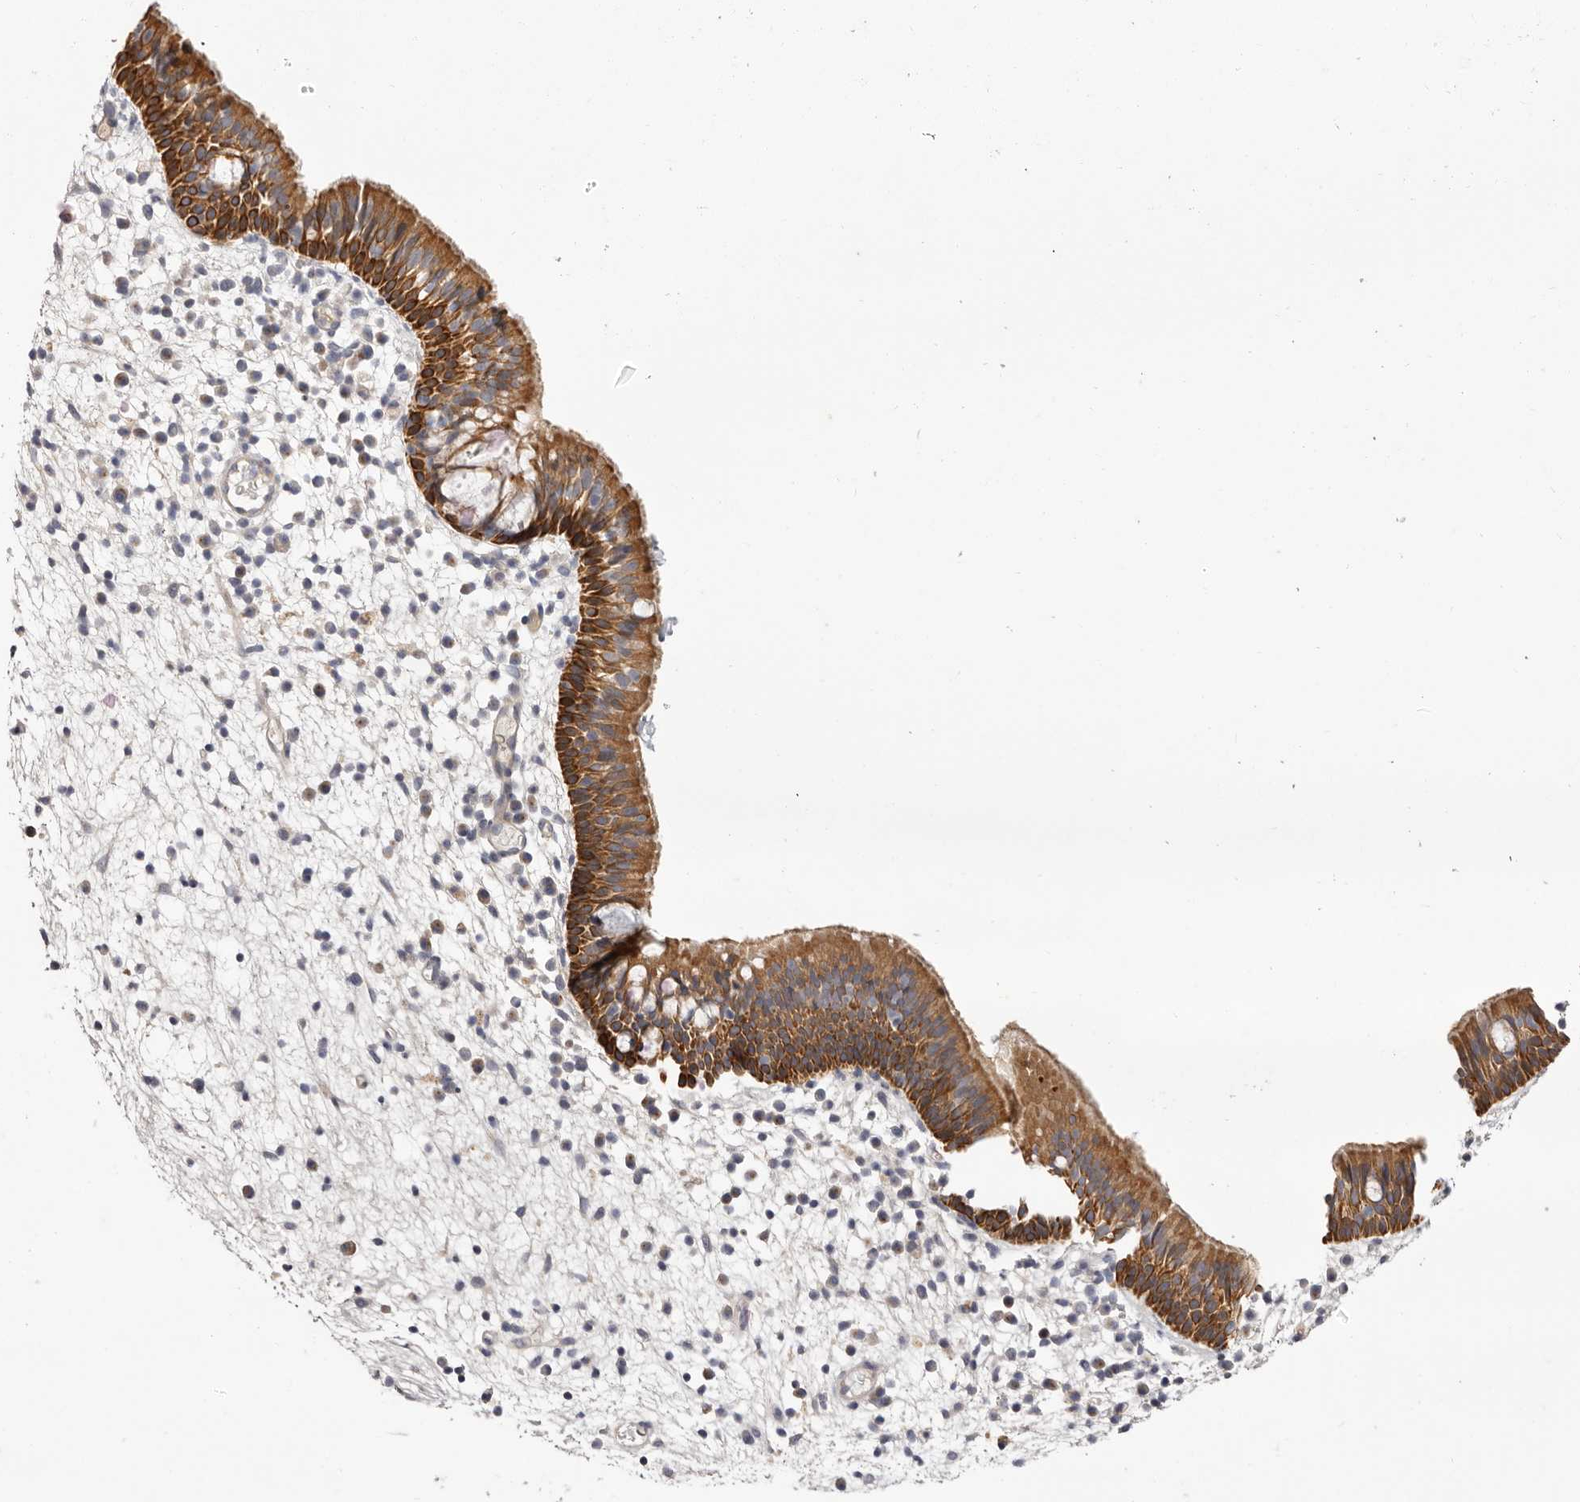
{"staining": {"intensity": "strong", "quantity": ">75%", "location": "cytoplasmic/membranous"}, "tissue": "nasopharynx", "cell_type": "Respiratory epithelial cells", "image_type": "normal", "snomed": [{"axis": "morphology", "description": "Normal tissue, NOS"}, {"axis": "morphology", "description": "Inflammation, NOS"}, {"axis": "morphology", "description": "Malignant melanoma, Metastatic site"}, {"axis": "topography", "description": "Nasopharynx"}], "caption": "The immunohistochemical stain shows strong cytoplasmic/membranous staining in respiratory epithelial cells of normal nasopharynx.", "gene": "STK16", "patient": {"sex": "male", "age": 70}}